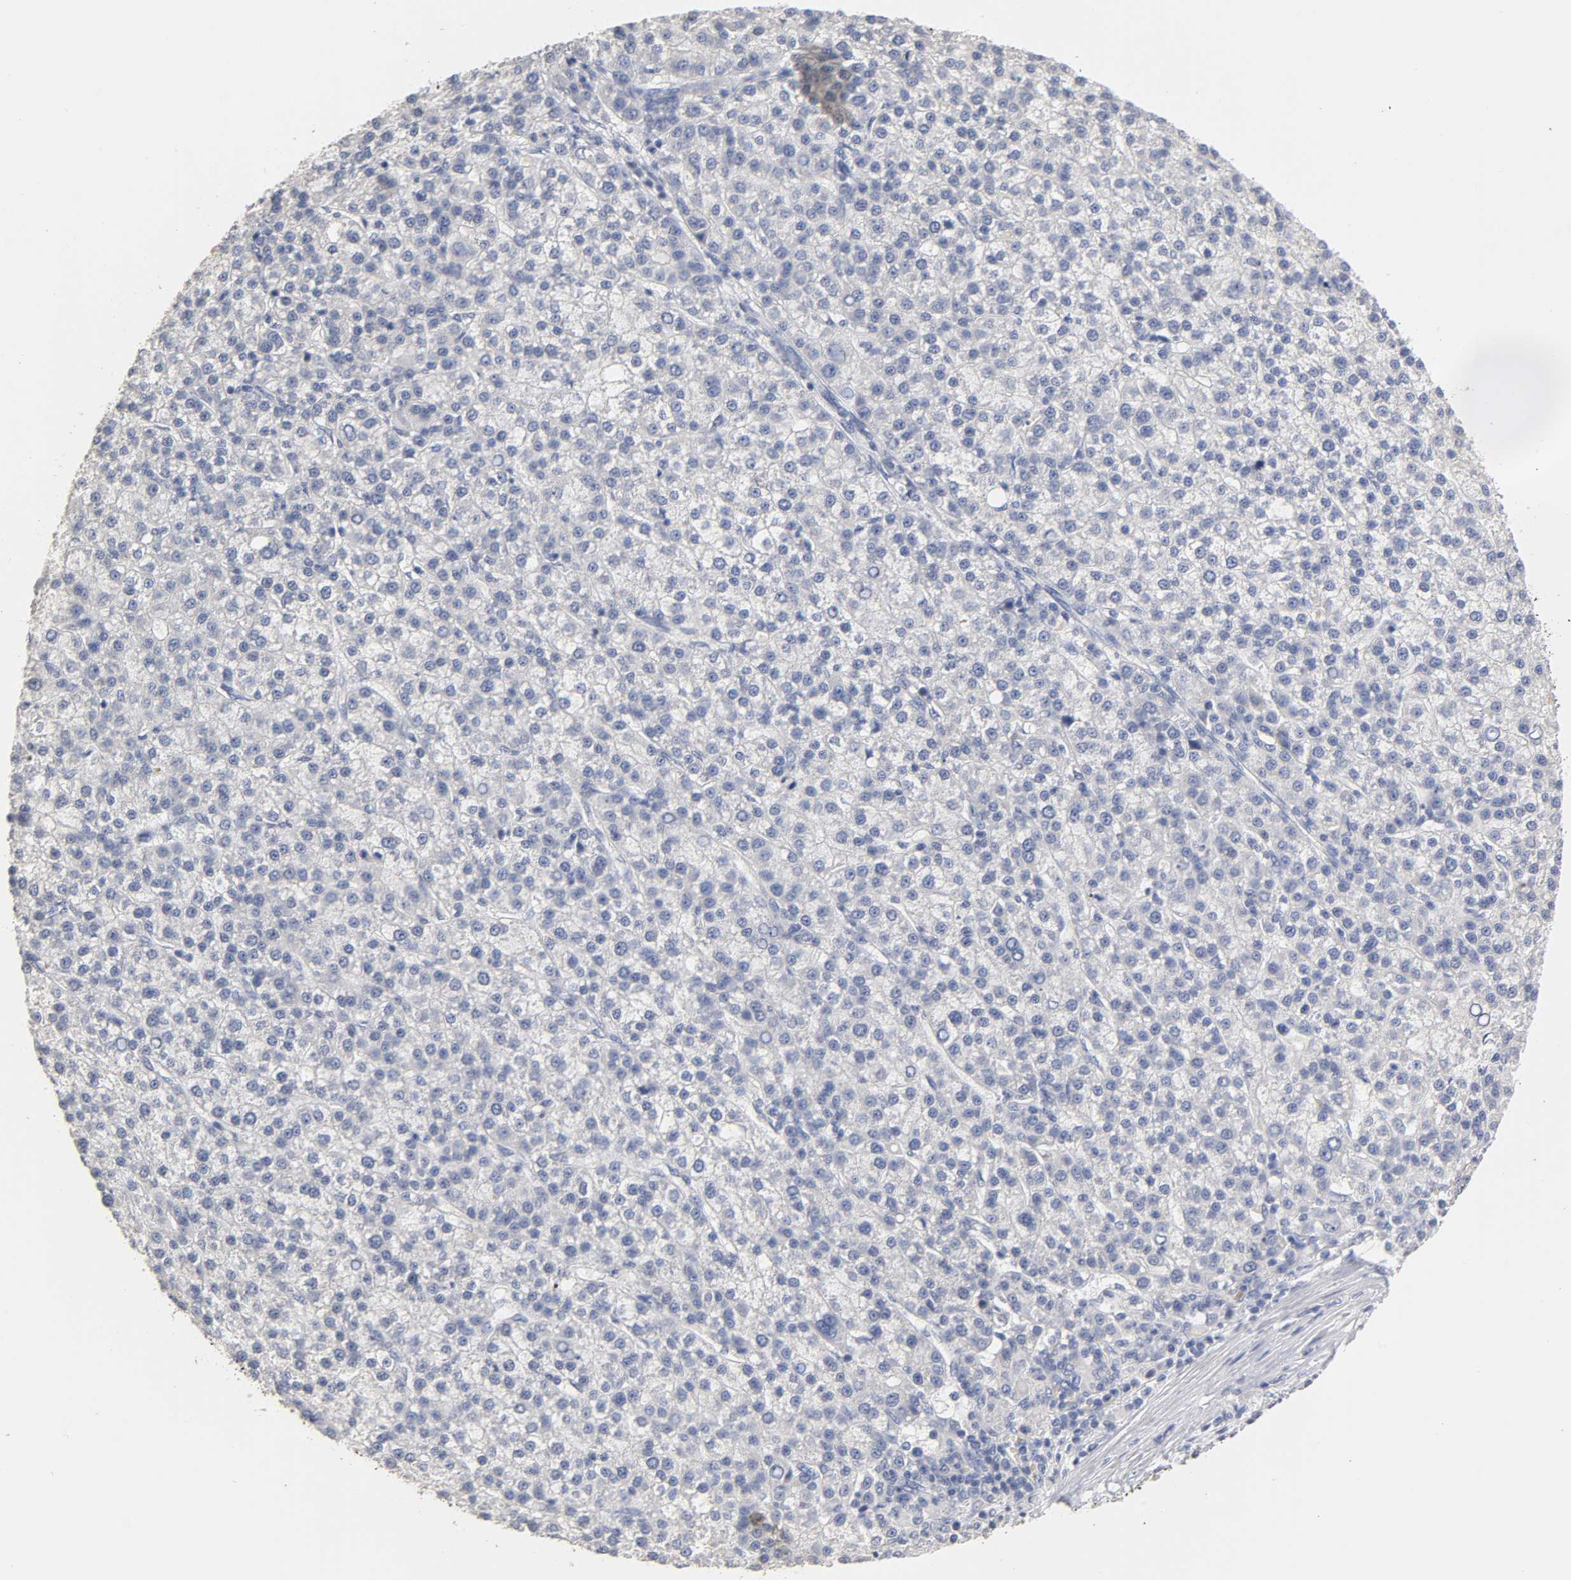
{"staining": {"intensity": "negative", "quantity": "none", "location": "none"}, "tissue": "liver cancer", "cell_type": "Tumor cells", "image_type": "cancer", "snomed": [{"axis": "morphology", "description": "Carcinoma, Hepatocellular, NOS"}, {"axis": "topography", "description": "Liver"}], "caption": "Immunohistochemistry image of neoplastic tissue: human liver hepatocellular carcinoma stained with DAB displays no significant protein staining in tumor cells.", "gene": "OVOL1", "patient": {"sex": "female", "age": 58}}